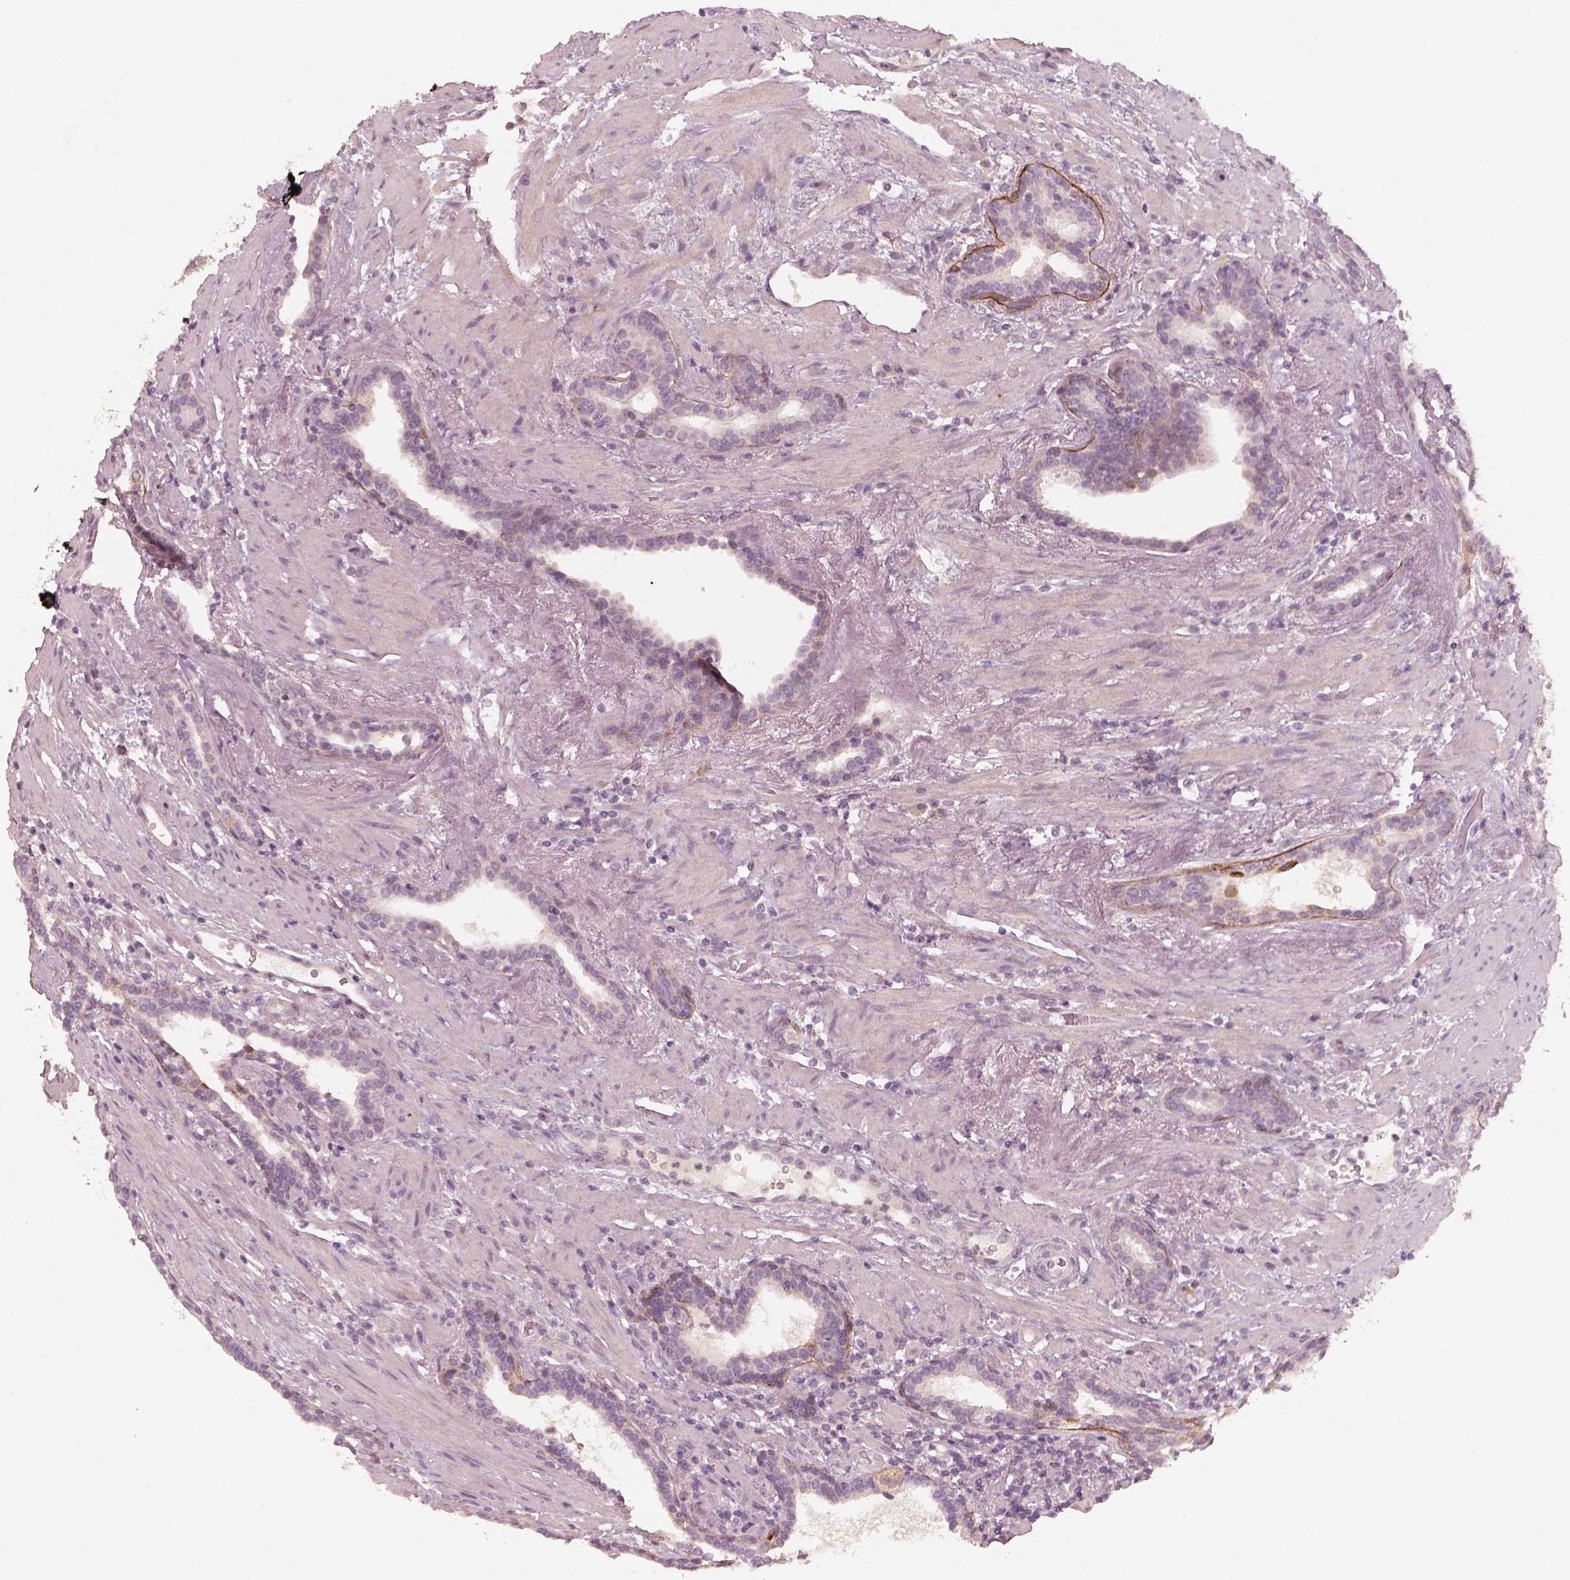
{"staining": {"intensity": "negative", "quantity": "none", "location": "none"}, "tissue": "prostate cancer", "cell_type": "Tumor cells", "image_type": "cancer", "snomed": [{"axis": "morphology", "description": "Adenocarcinoma, NOS"}, {"axis": "topography", "description": "Prostate"}], "caption": "Human adenocarcinoma (prostate) stained for a protein using immunohistochemistry exhibits no positivity in tumor cells.", "gene": "LAMC2", "patient": {"sex": "male", "age": 66}}